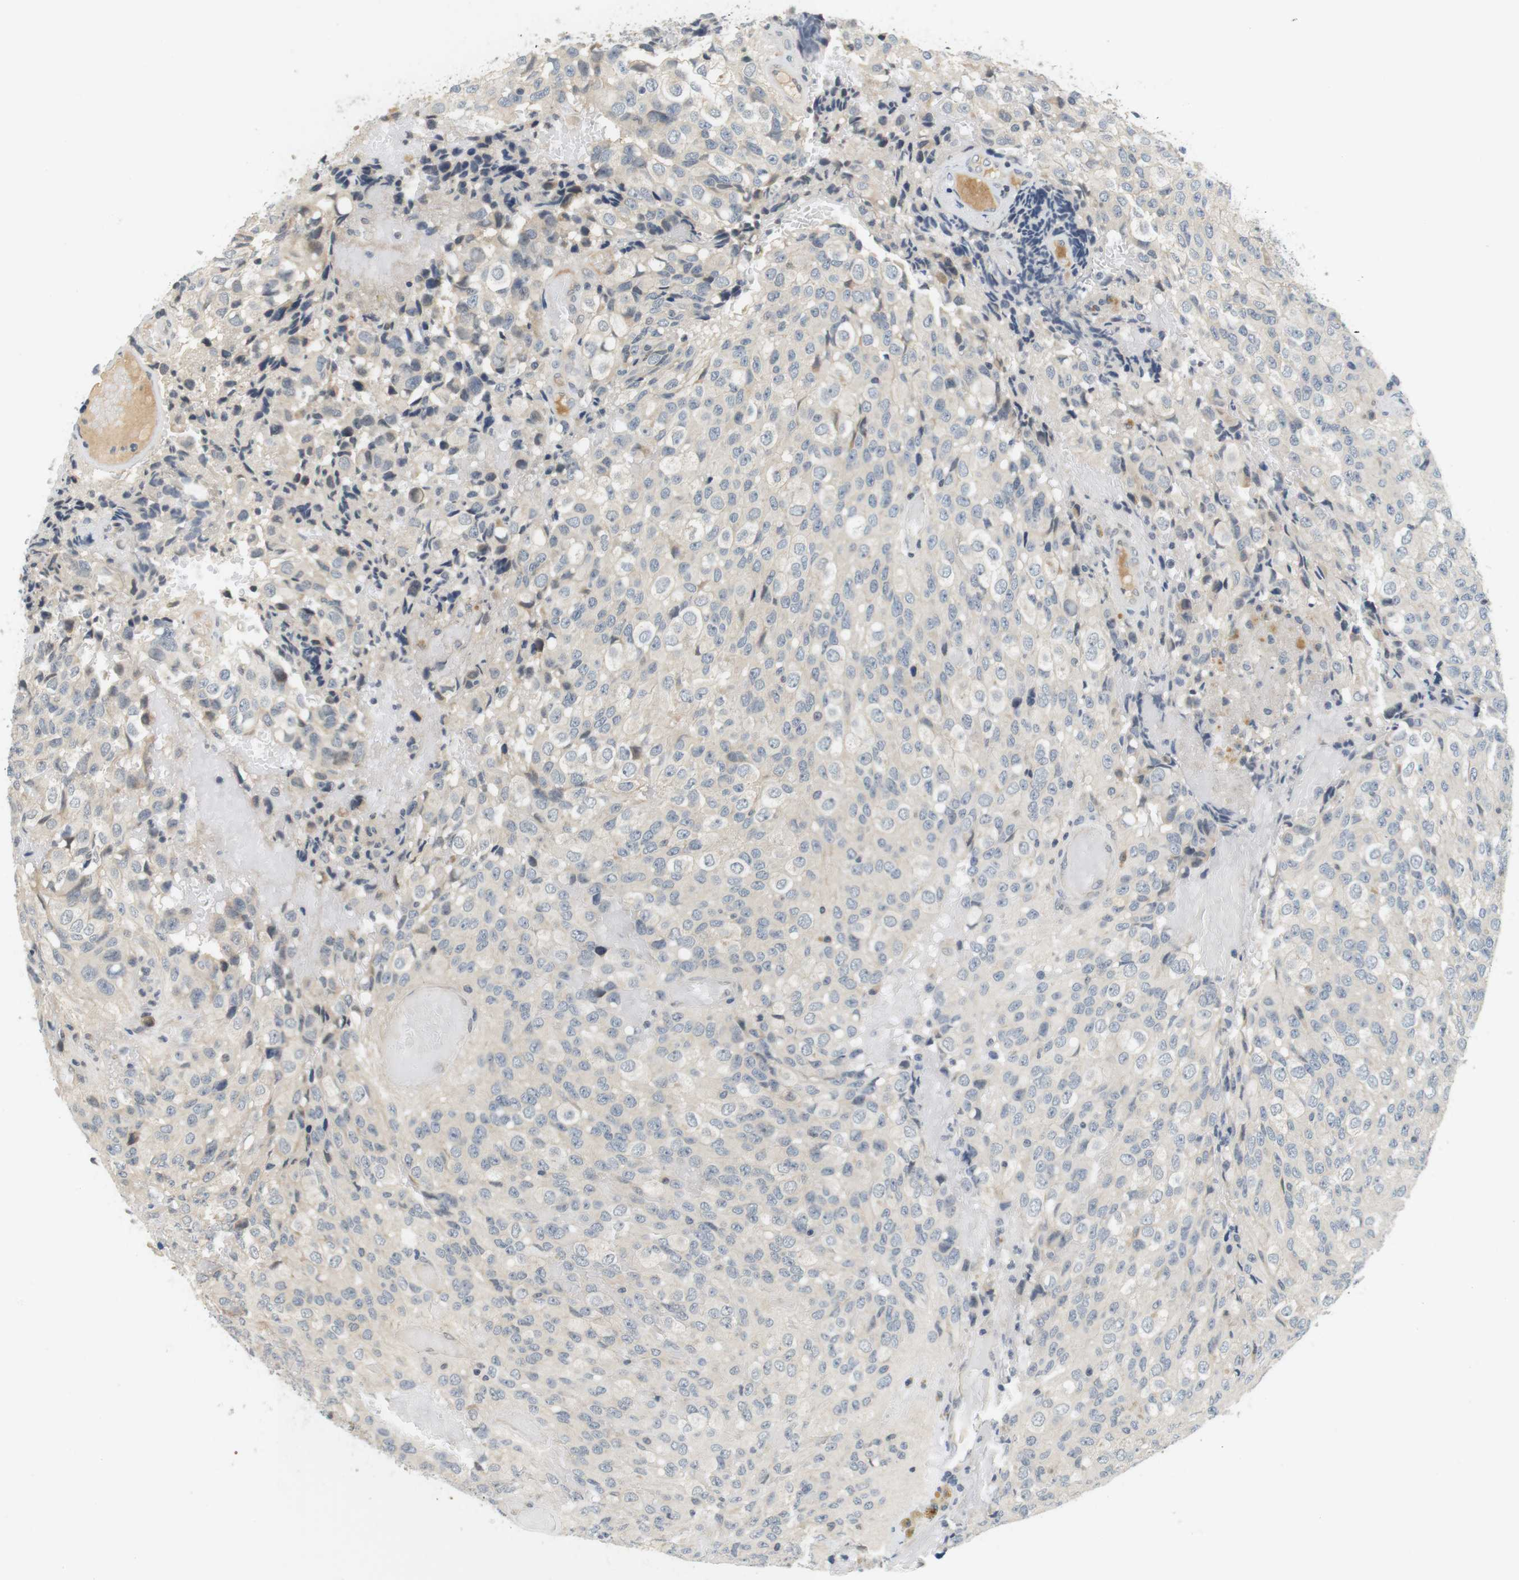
{"staining": {"intensity": "negative", "quantity": "none", "location": "none"}, "tissue": "glioma", "cell_type": "Tumor cells", "image_type": "cancer", "snomed": [{"axis": "morphology", "description": "Glioma, malignant, High grade"}, {"axis": "topography", "description": "Brain"}], "caption": "Micrograph shows no significant protein positivity in tumor cells of malignant glioma (high-grade). The staining was performed using DAB (3,3'-diaminobenzidine) to visualize the protein expression in brown, while the nuclei were stained in blue with hematoxylin (Magnification: 20x).", "gene": "WNT7A", "patient": {"sex": "male", "age": 32}}